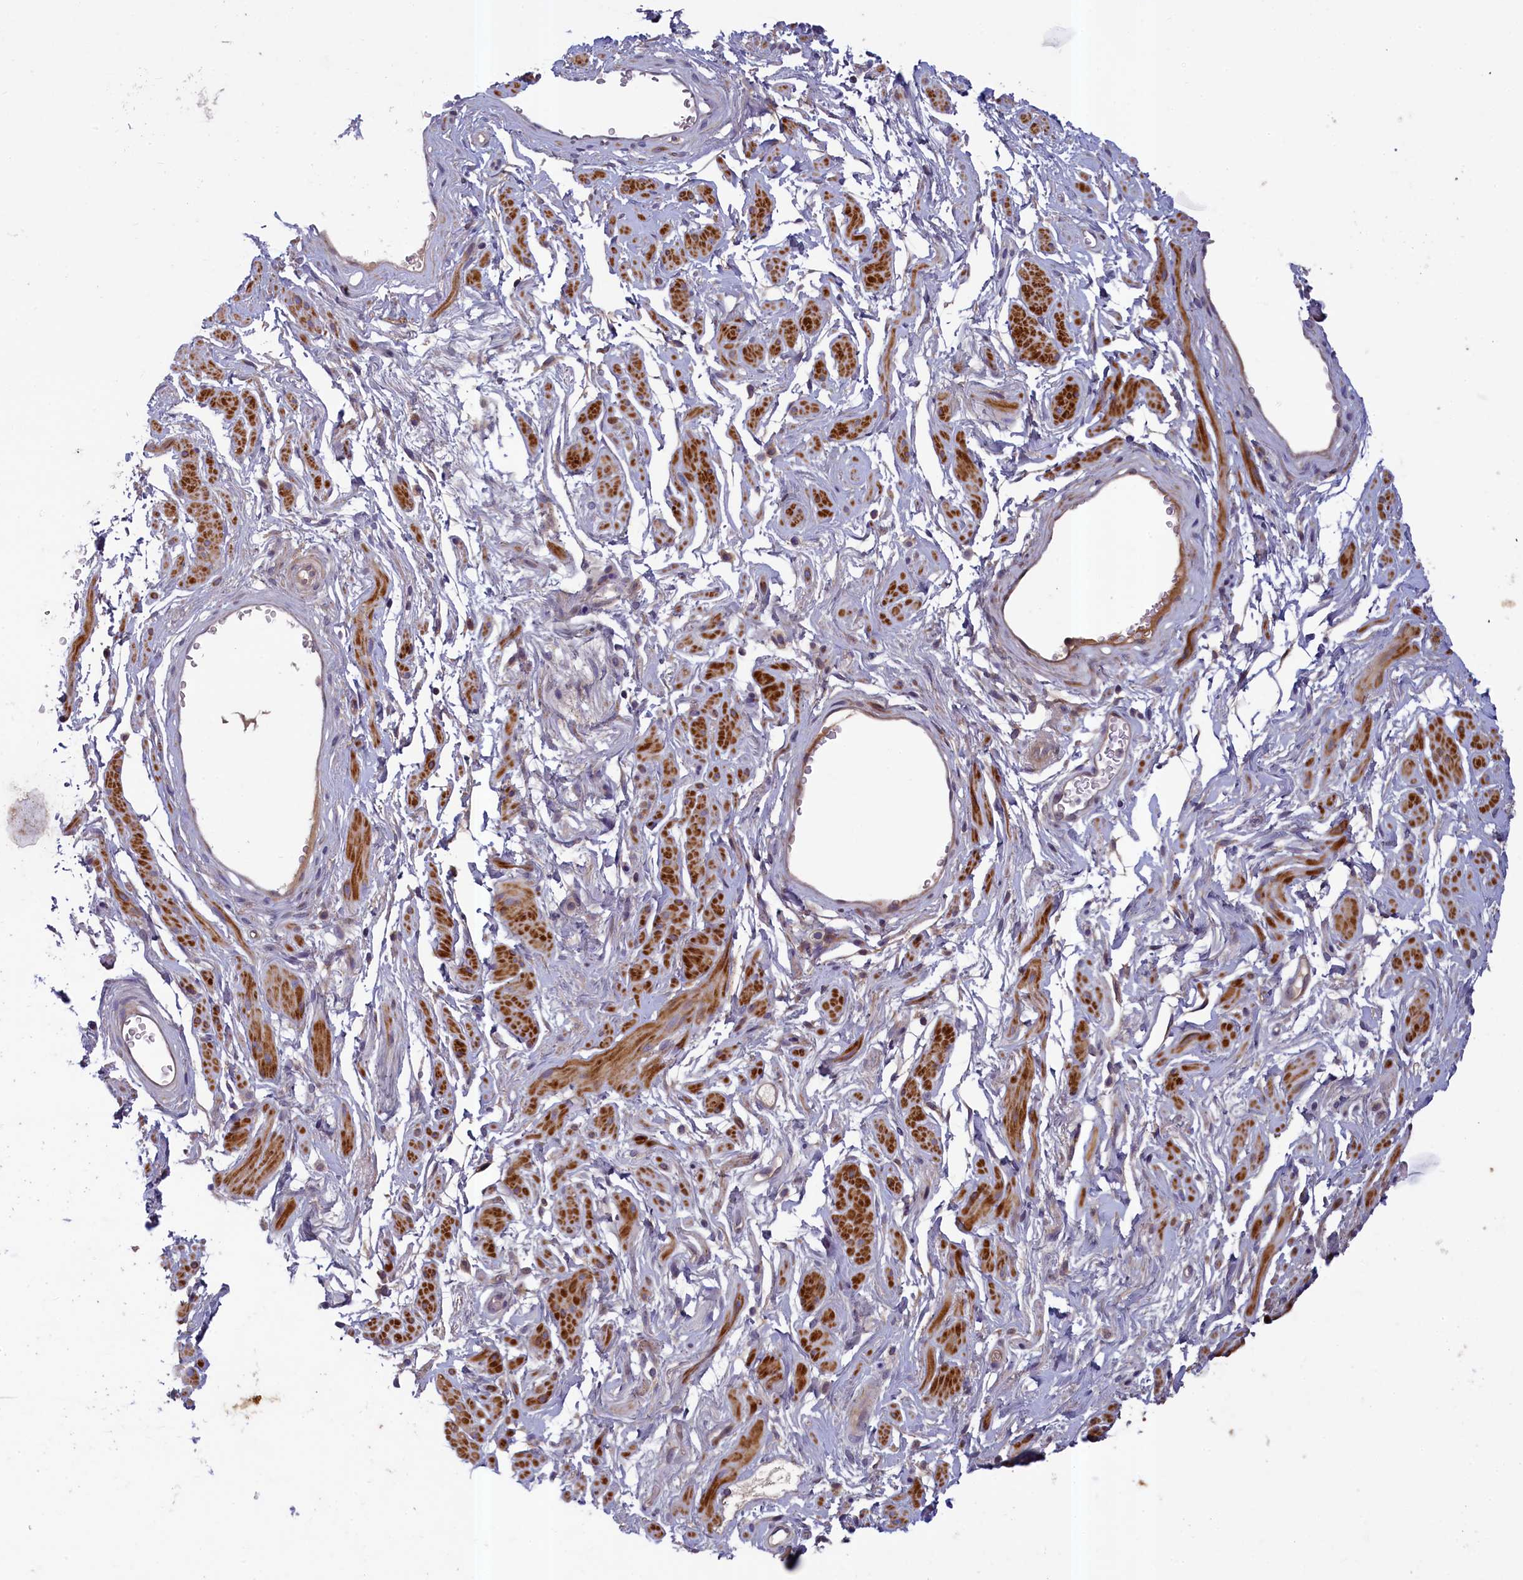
{"staining": {"intensity": "negative", "quantity": "none", "location": "none"}, "tissue": "adipose tissue", "cell_type": "Adipocytes", "image_type": "normal", "snomed": [{"axis": "morphology", "description": "Normal tissue, NOS"}, {"axis": "morphology", "description": "Adenocarcinoma, NOS"}, {"axis": "topography", "description": "Rectum"}, {"axis": "topography", "description": "Vagina"}, {"axis": "topography", "description": "Peripheral nerve tissue"}], "caption": "Adipocytes are negative for brown protein staining in benign adipose tissue. Brightfield microscopy of immunohistochemistry stained with DAB (brown) and hematoxylin (blue), captured at high magnification.", "gene": "NUBP1", "patient": {"sex": "female", "age": 71}}